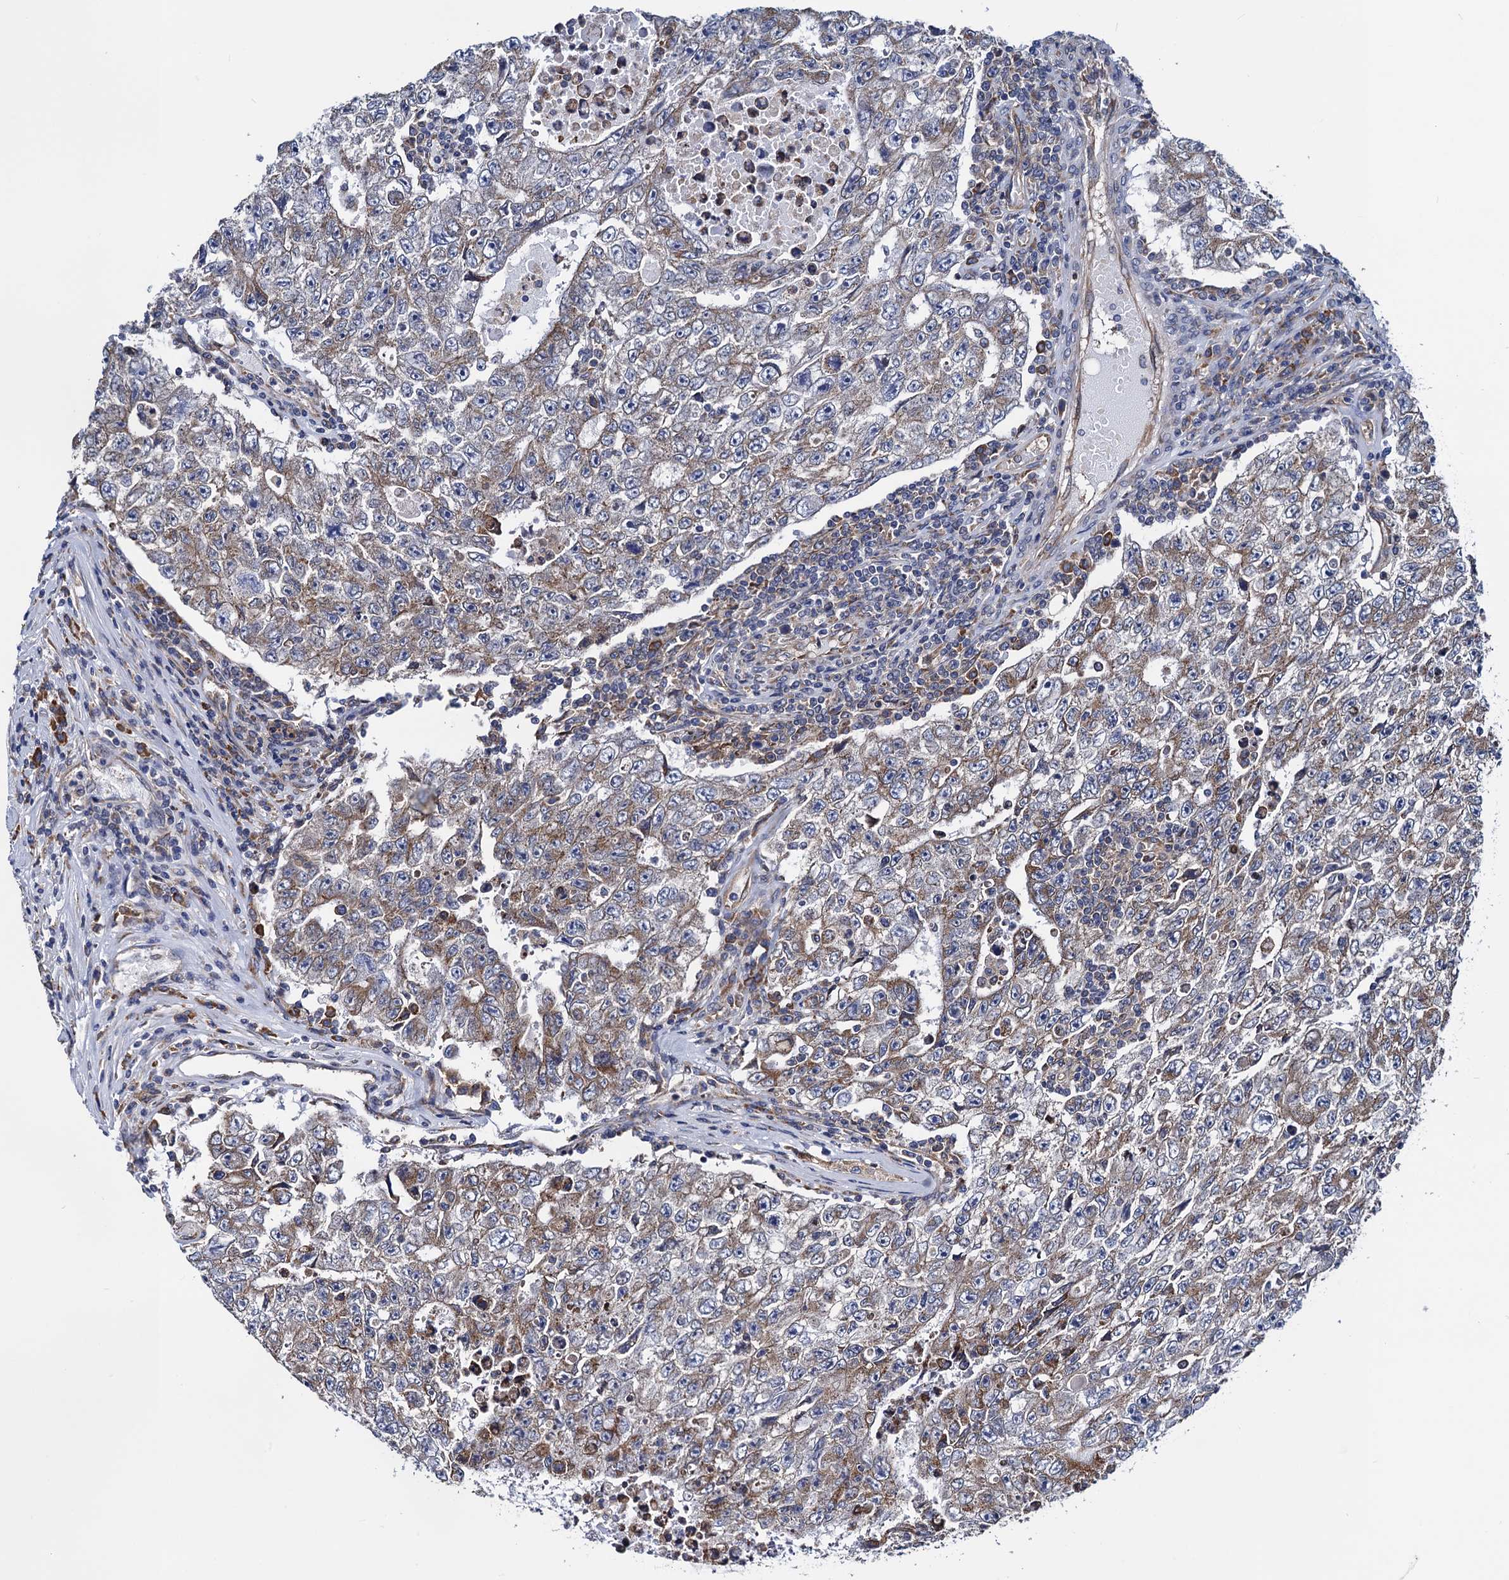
{"staining": {"intensity": "moderate", "quantity": "25%-75%", "location": "cytoplasmic/membranous"}, "tissue": "testis cancer", "cell_type": "Tumor cells", "image_type": "cancer", "snomed": [{"axis": "morphology", "description": "Carcinoma, Embryonal, NOS"}, {"axis": "topography", "description": "Testis"}], "caption": "A medium amount of moderate cytoplasmic/membranous expression is seen in about 25%-75% of tumor cells in testis cancer tissue.", "gene": "PGLS", "patient": {"sex": "male", "age": 17}}